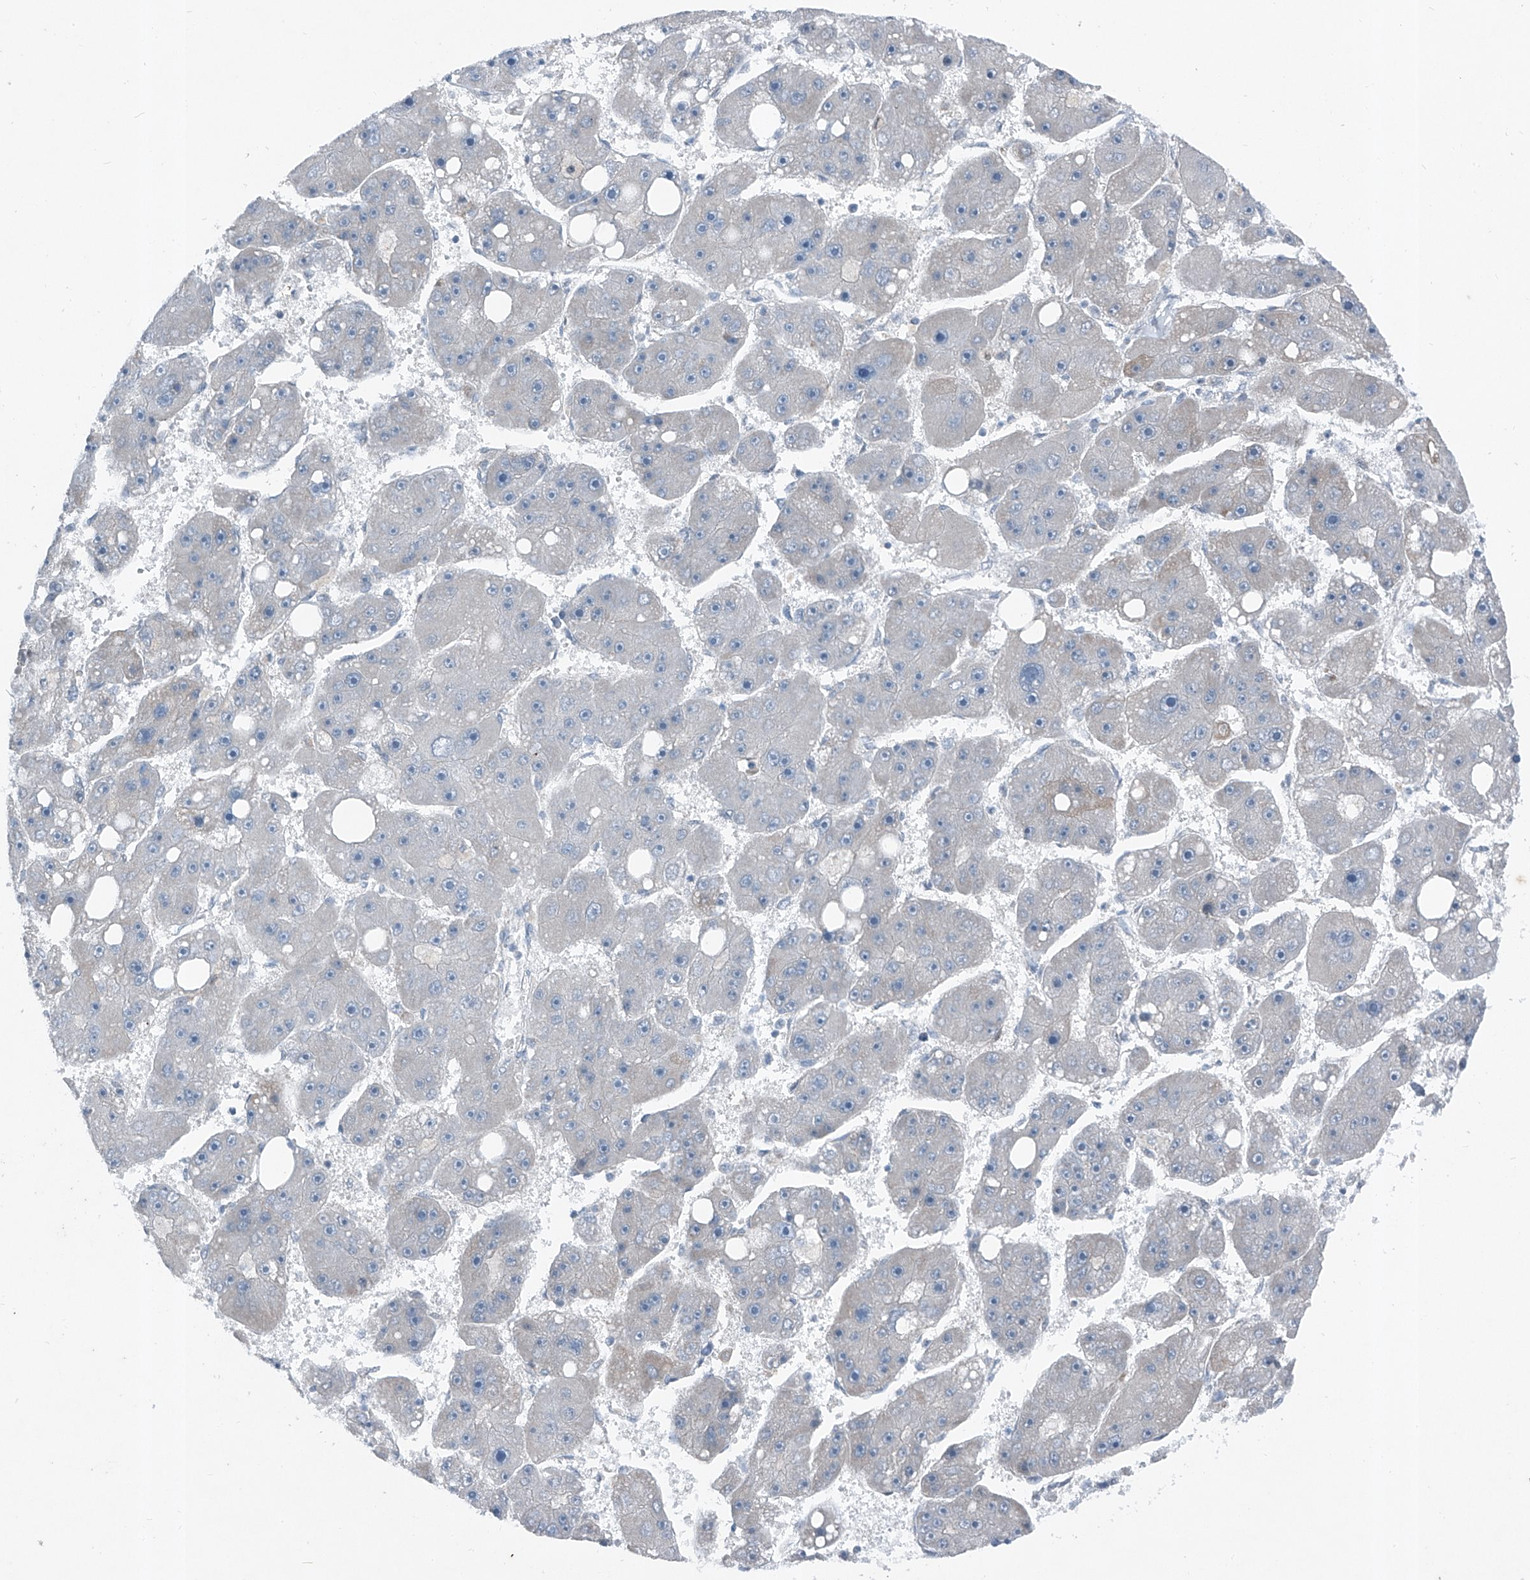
{"staining": {"intensity": "negative", "quantity": "none", "location": "none"}, "tissue": "liver cancer", "cell_type": "Tumor cells", "image_type": "cancer", "snomed": [{"axis": "morphology", "description": "Carcinoma, Hepatocellular, NOS"}, {"axis": "topography", "description": "Liver"}], "caption": "Immunohistochemical staining of liver cancer reveals no significant staining in tumor cells.", "gene": "DYRK1B", "patient": {"sex": "female", "age": 61}}